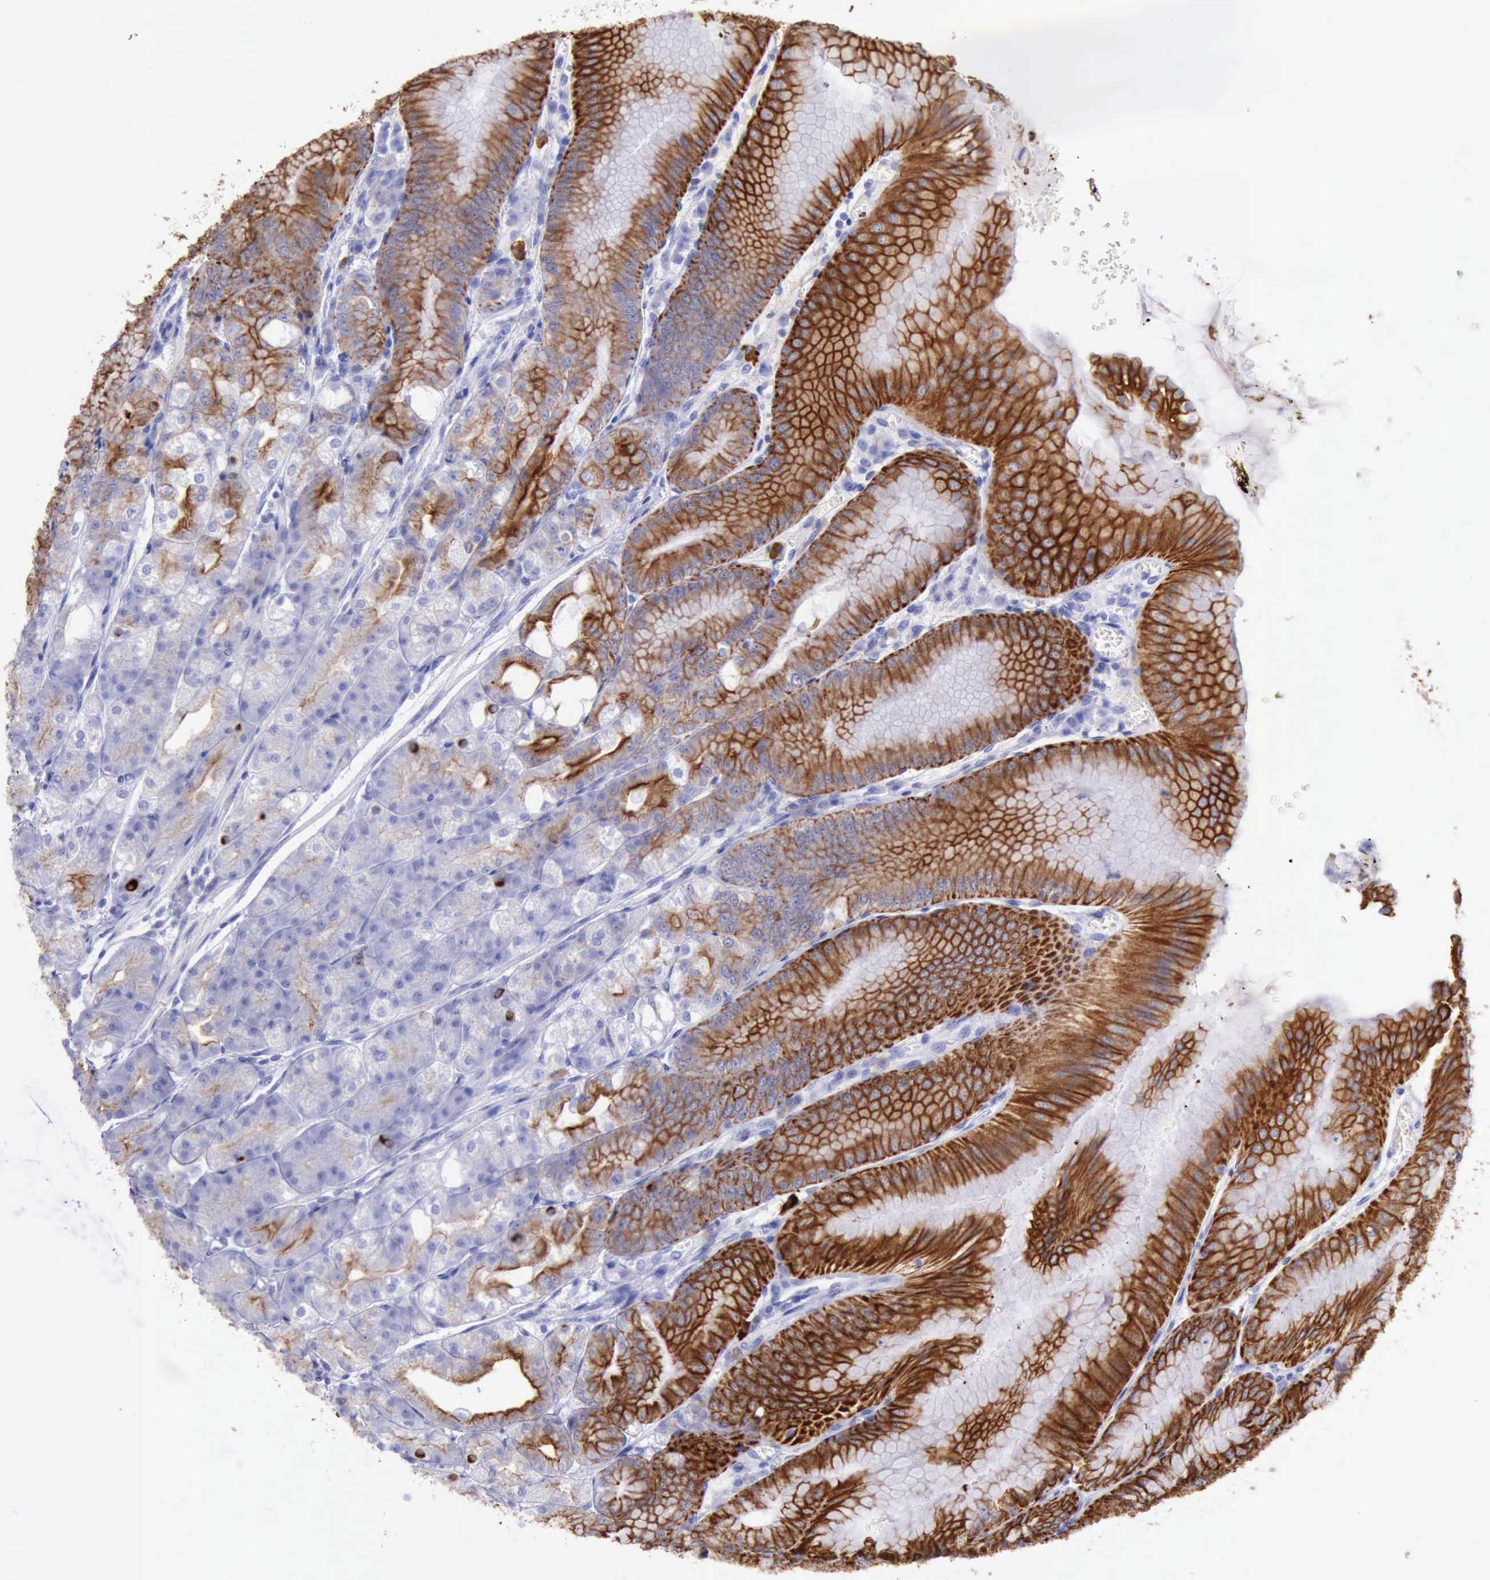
{"staining": {"intensity": "strong", "quantity": "25%-75%", "location": "cytoplasmic/membranous"}, "tissue": "stomach", "cell_type": "Glandular cells", "image_type": "normal", "snomed": [{"axis": "morphology", "description": "Normal tissue, NOS"}, {"axis": "topography", "description": "Stomach, lower"}], "caption": "Protein staining of normal stomach displays strong cytoplasmic/membranous staining in about 25%-75% of glandular cells. (Stains: DAB in brown, nuclei in blue, Microscopy: brightfield microscopy at high magnification).", "gene": "KRT8", "patient": {"sex": "male", "age": 71}}